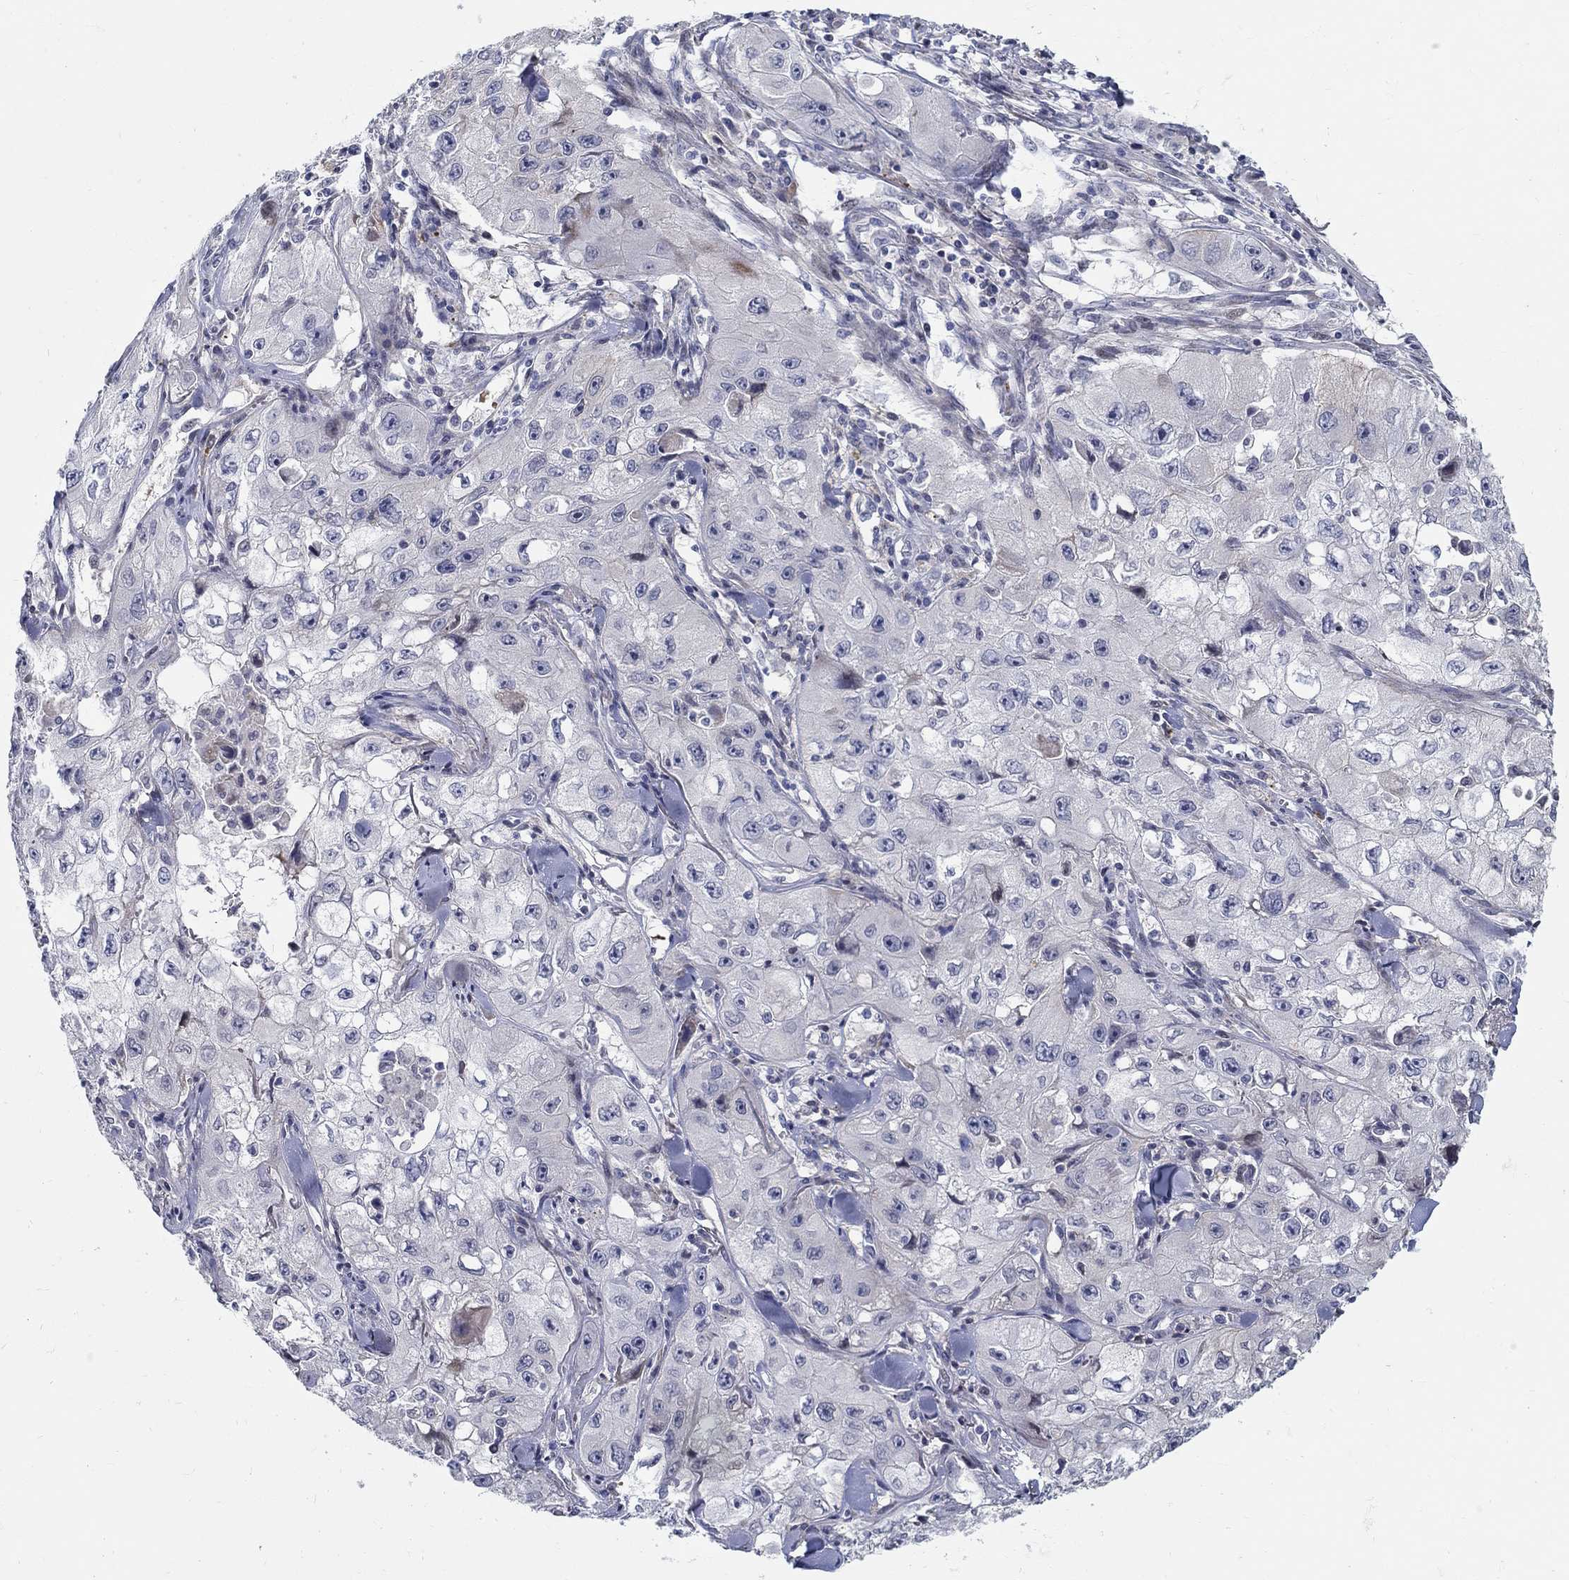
{"staining": {"intensity": "negative", "quantity": "none", "location": "none"}, "tissue": "skin cancer", "cell_type": "Tumor cells", "image_type": "cancer", "snomed": [{"axis": "morphology", "description": "Squamous cell carcinoma, NOS"}, {"axis": "topography", "description": "Skin"}, {"axis": "topography", "description": "Subcutis"}], "caption": "The micrograph shows no staining of tumor cells in skin squamous cell carcinoma. Nuclei are stained in blue.", "gene": "C16orf46", "patient": {"sex": "male", "age": 73}}